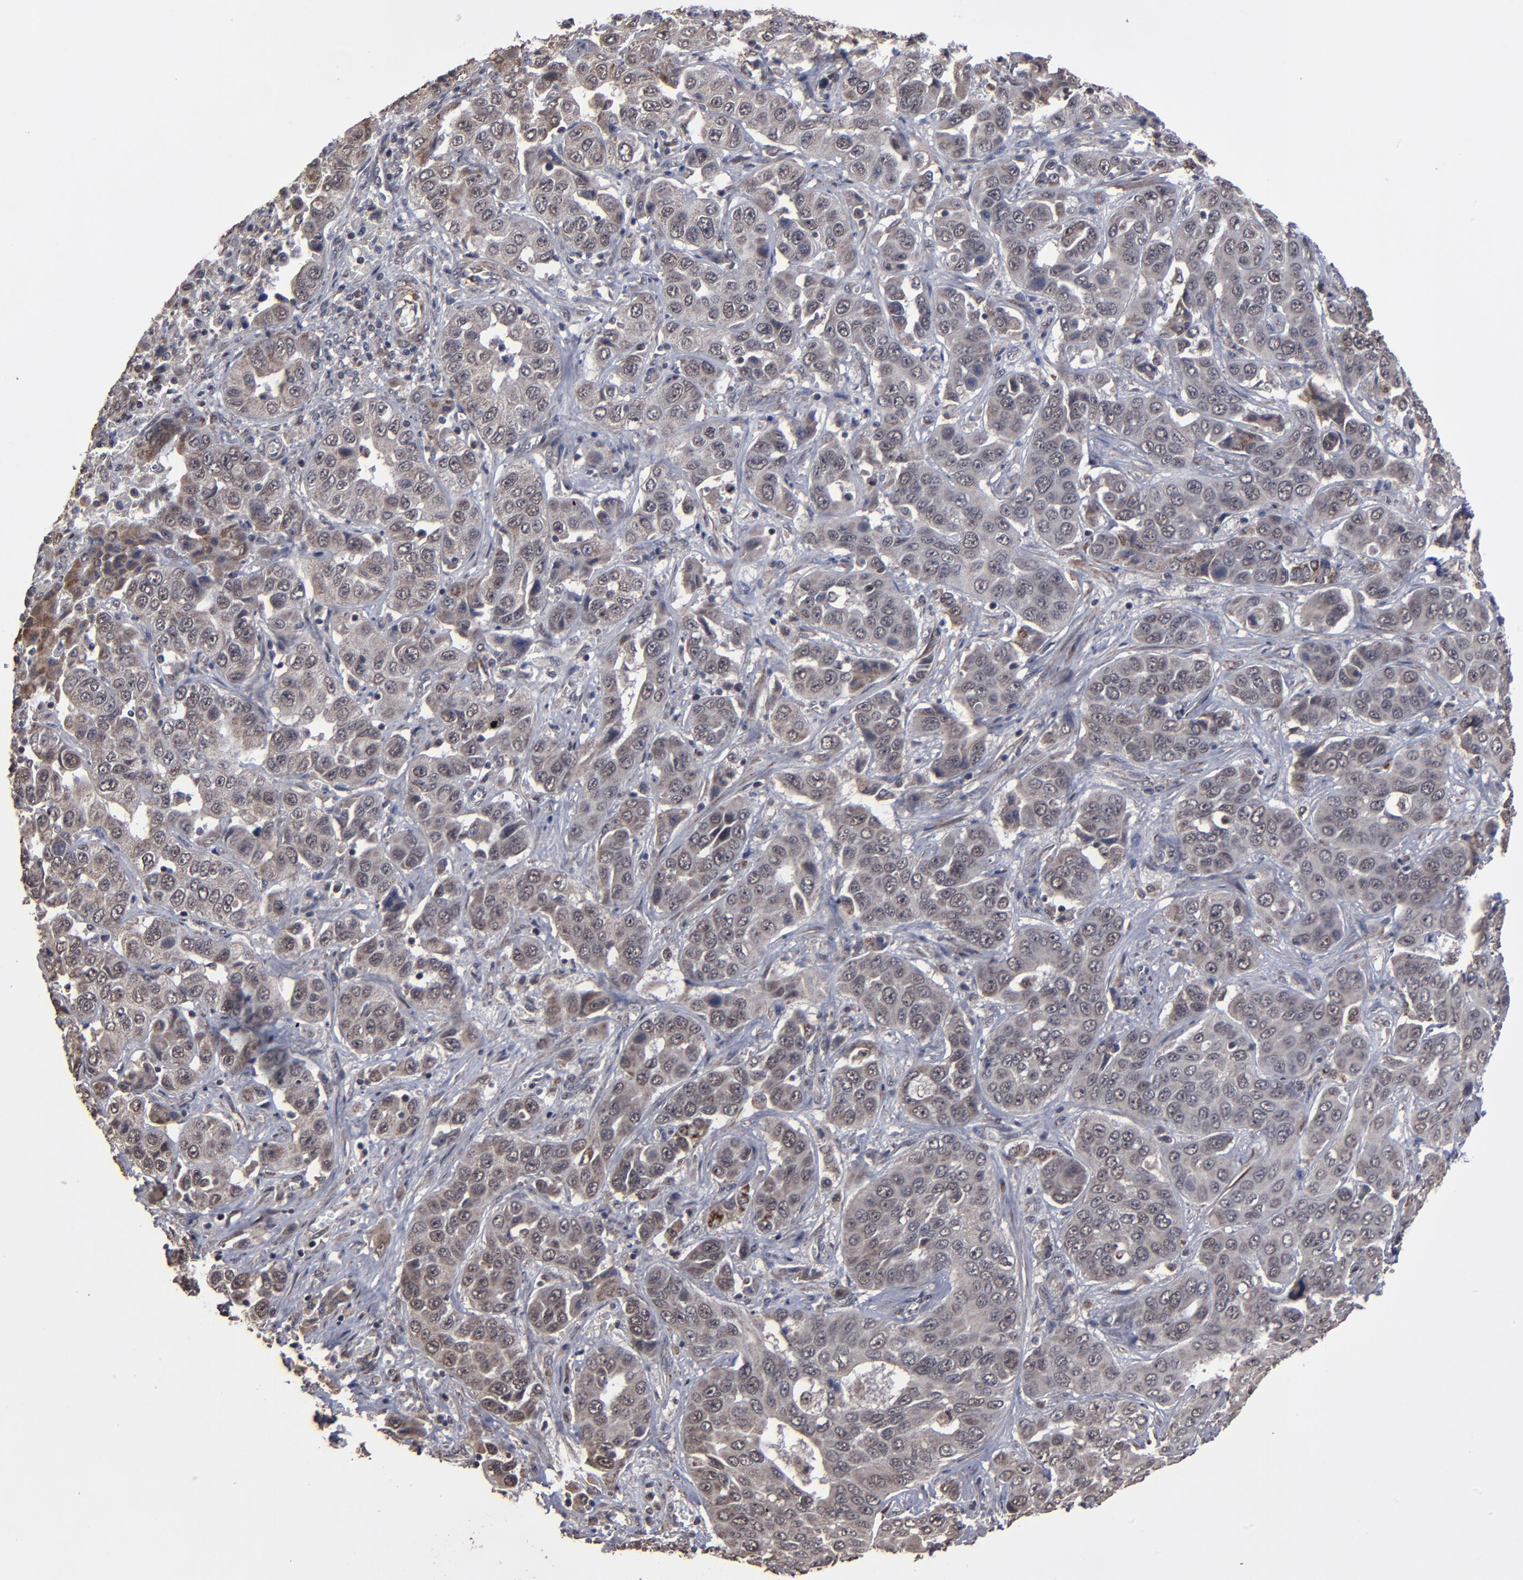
{"staining": {"intensity": "weak", "quantity": "<25%", "location": "cytoplasmic/membranous"}, "tissue": "liver cancer", "cell_type": "Tumor cells", "image_type": "cancer", "snomed": [{"axis": "morphology", "description": "Cholangiocarcinoma"}, {"axis": "topography", "description": "Liver"}], "caption": "An image of liver cancer (cholangiocarcinoma) stained for a protein exhibits no brown staining in tumor cells. Brightfield microscopy of immunohistochemistry stained with DAB (brown) and hematoxylin (blue), captured at high magnification.", "gene": "BNIP3", "patient": {"sex": "female", "age": 52}}